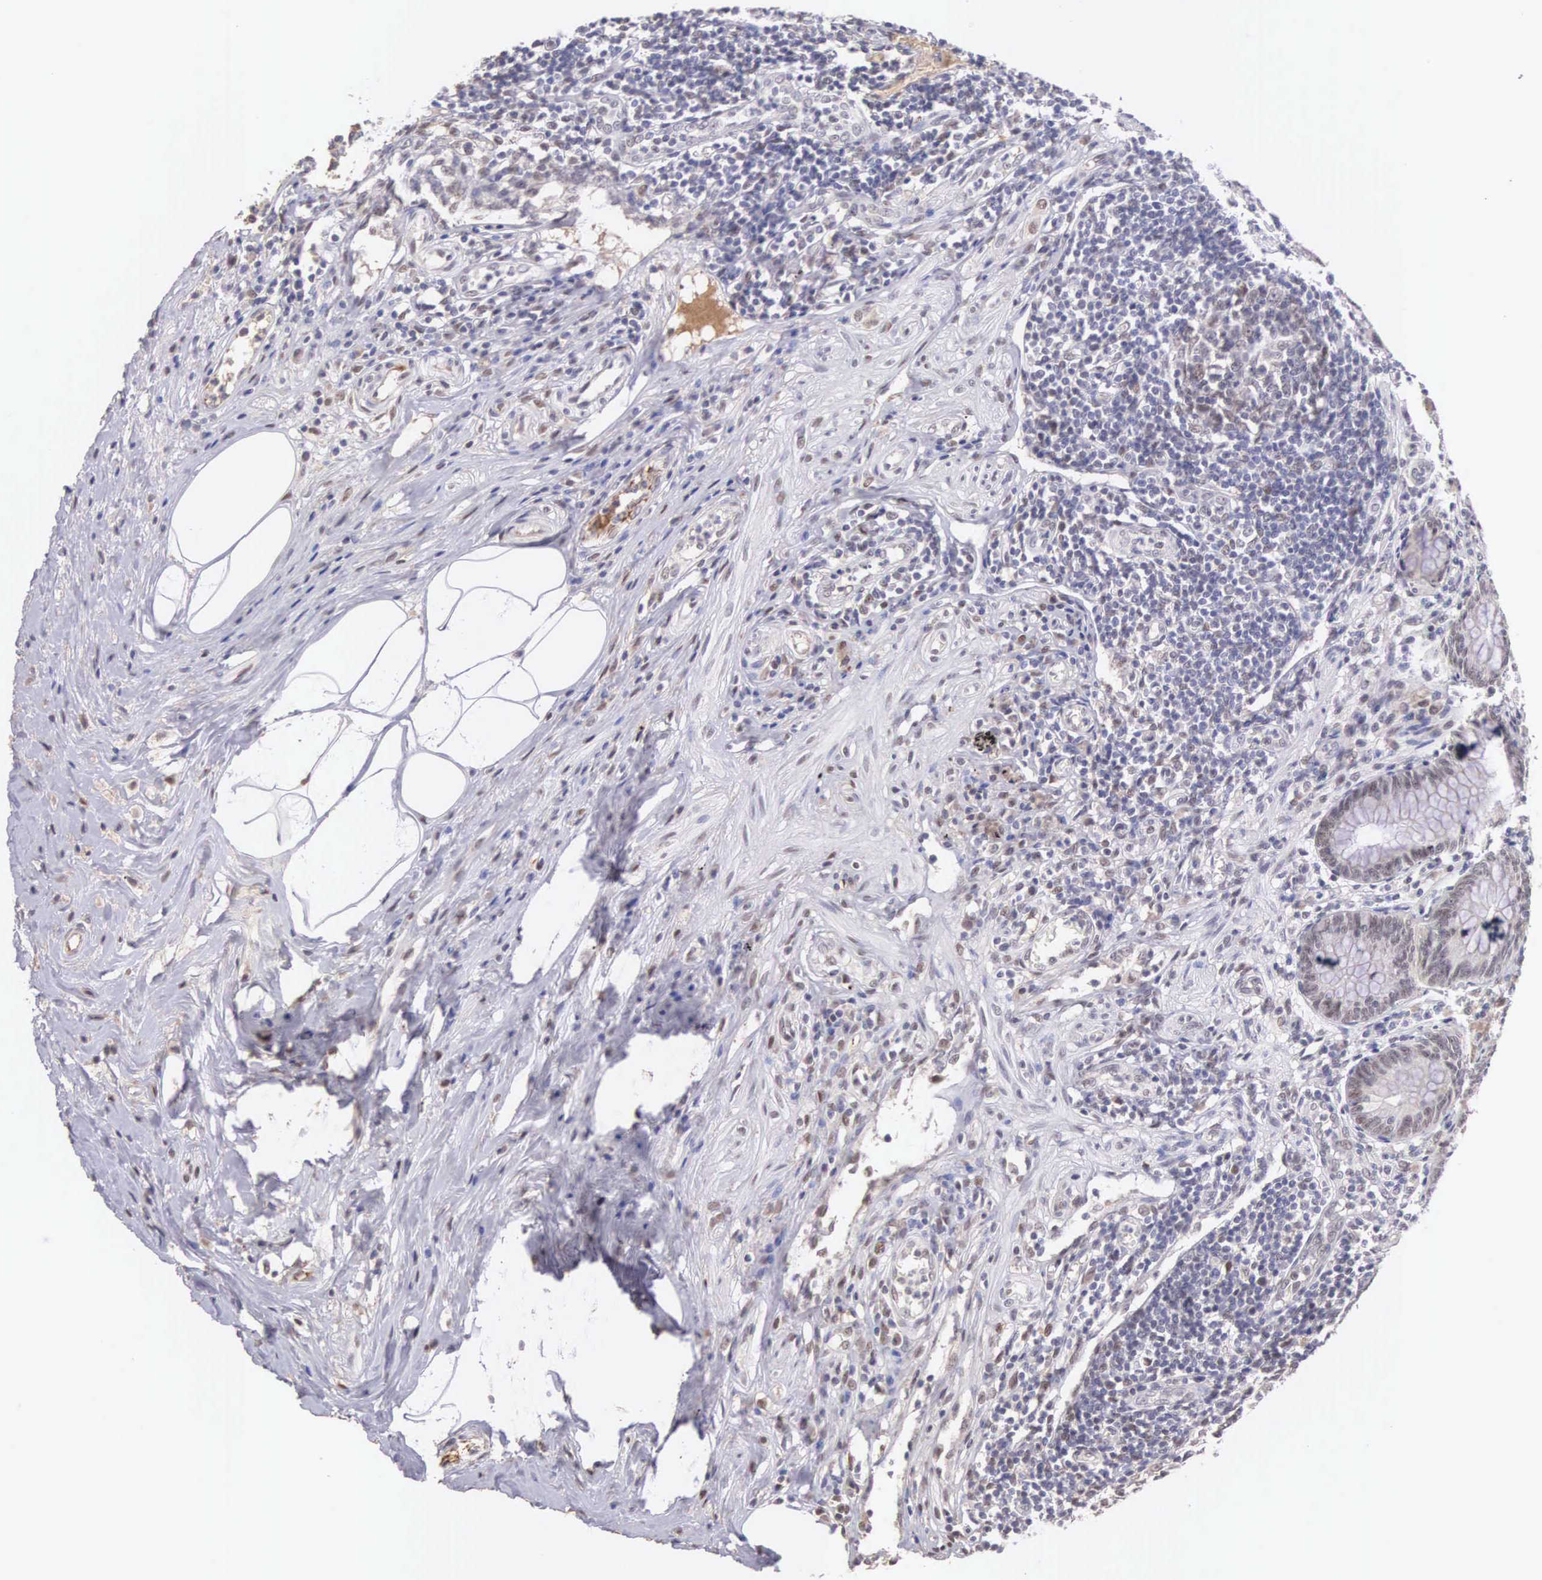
{"staining": {"intensity": "weak", "quantity": "25%-75%", "location": "nuclear"}, "tissue": "appendix", "cell_type": "Glandular cells", "image_type": "normal", "snomed": [{"axis": "morphology", "description": "Normal tissue, NOS"}, {"axis": "topography", "description": "Appendix"}], "caption": "The immunohistochemical stain labels weak nuclear staining in glandular cells of unremarkable appendix. The protein is stained brown, and the nuclei are stained in blue (DAB (3,3'-diaminobenzidine) IHC with brightfield microscopy, high magnification).", "gene": "HMGXB4", "patient": {"sex": "female", "age": 34}}